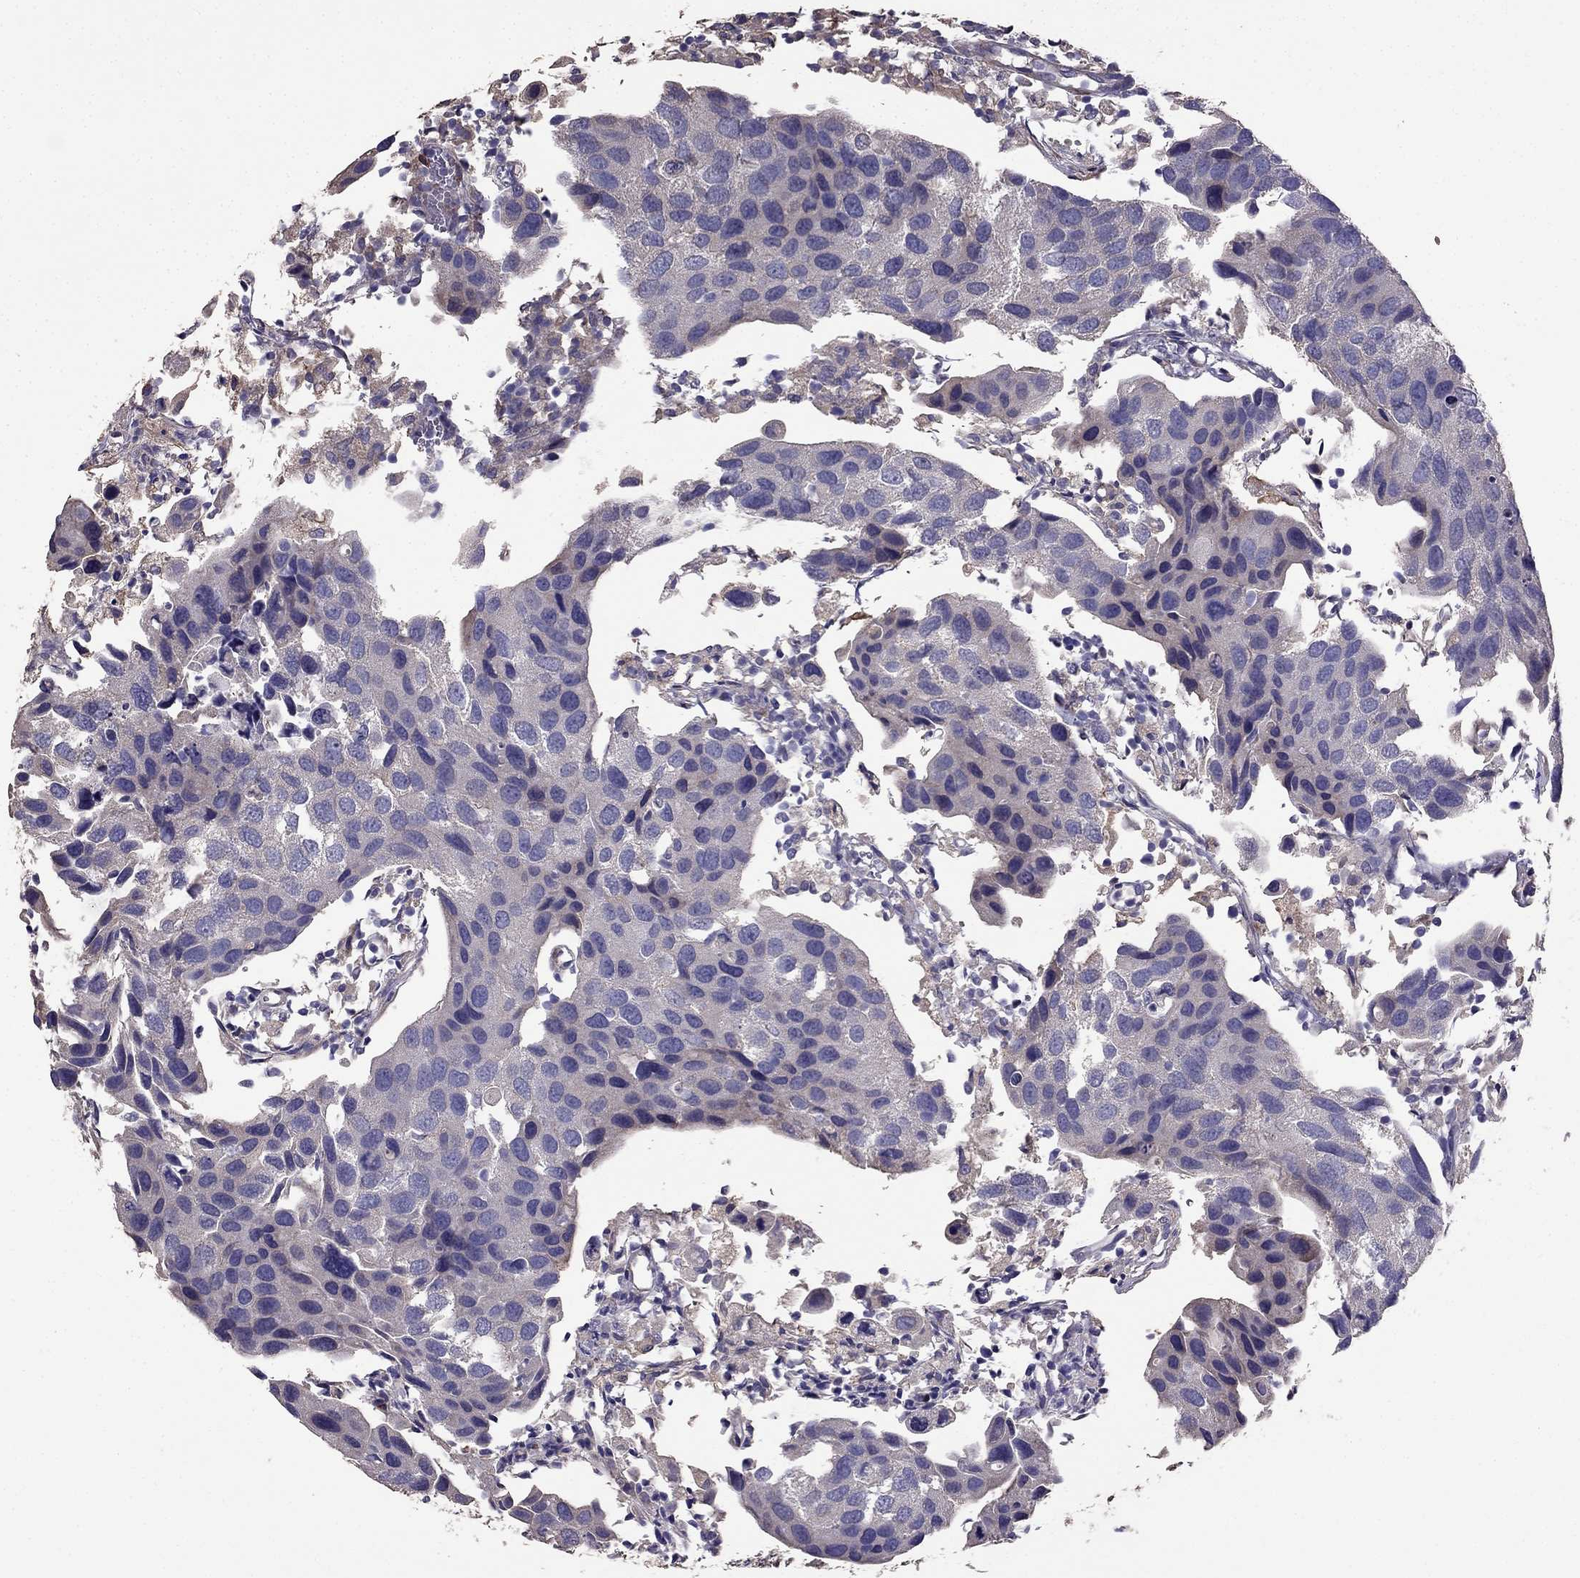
{"staining": {"intensity": "negative", "quantity": "none", "location": "none"}, "tissue": "urothelial cancer", "cell_type": "Tumor cells", "image_type": "cancer", "snomed": [{"axis": "morphology", "description": "Urothelial carcinoma, High grade"}, {"axis": "topography", "description": "Urinary bladder"}], "caption": "DAB (3,3'-diaminobenzidine) immunohistochemical staining of human high-grade urothelial carcinoma reveals no significant positivity in tumor cells. Nuclei are stained in blue.", "gene": "CDH9", "patient": {"sex": "male", "age": 79}}